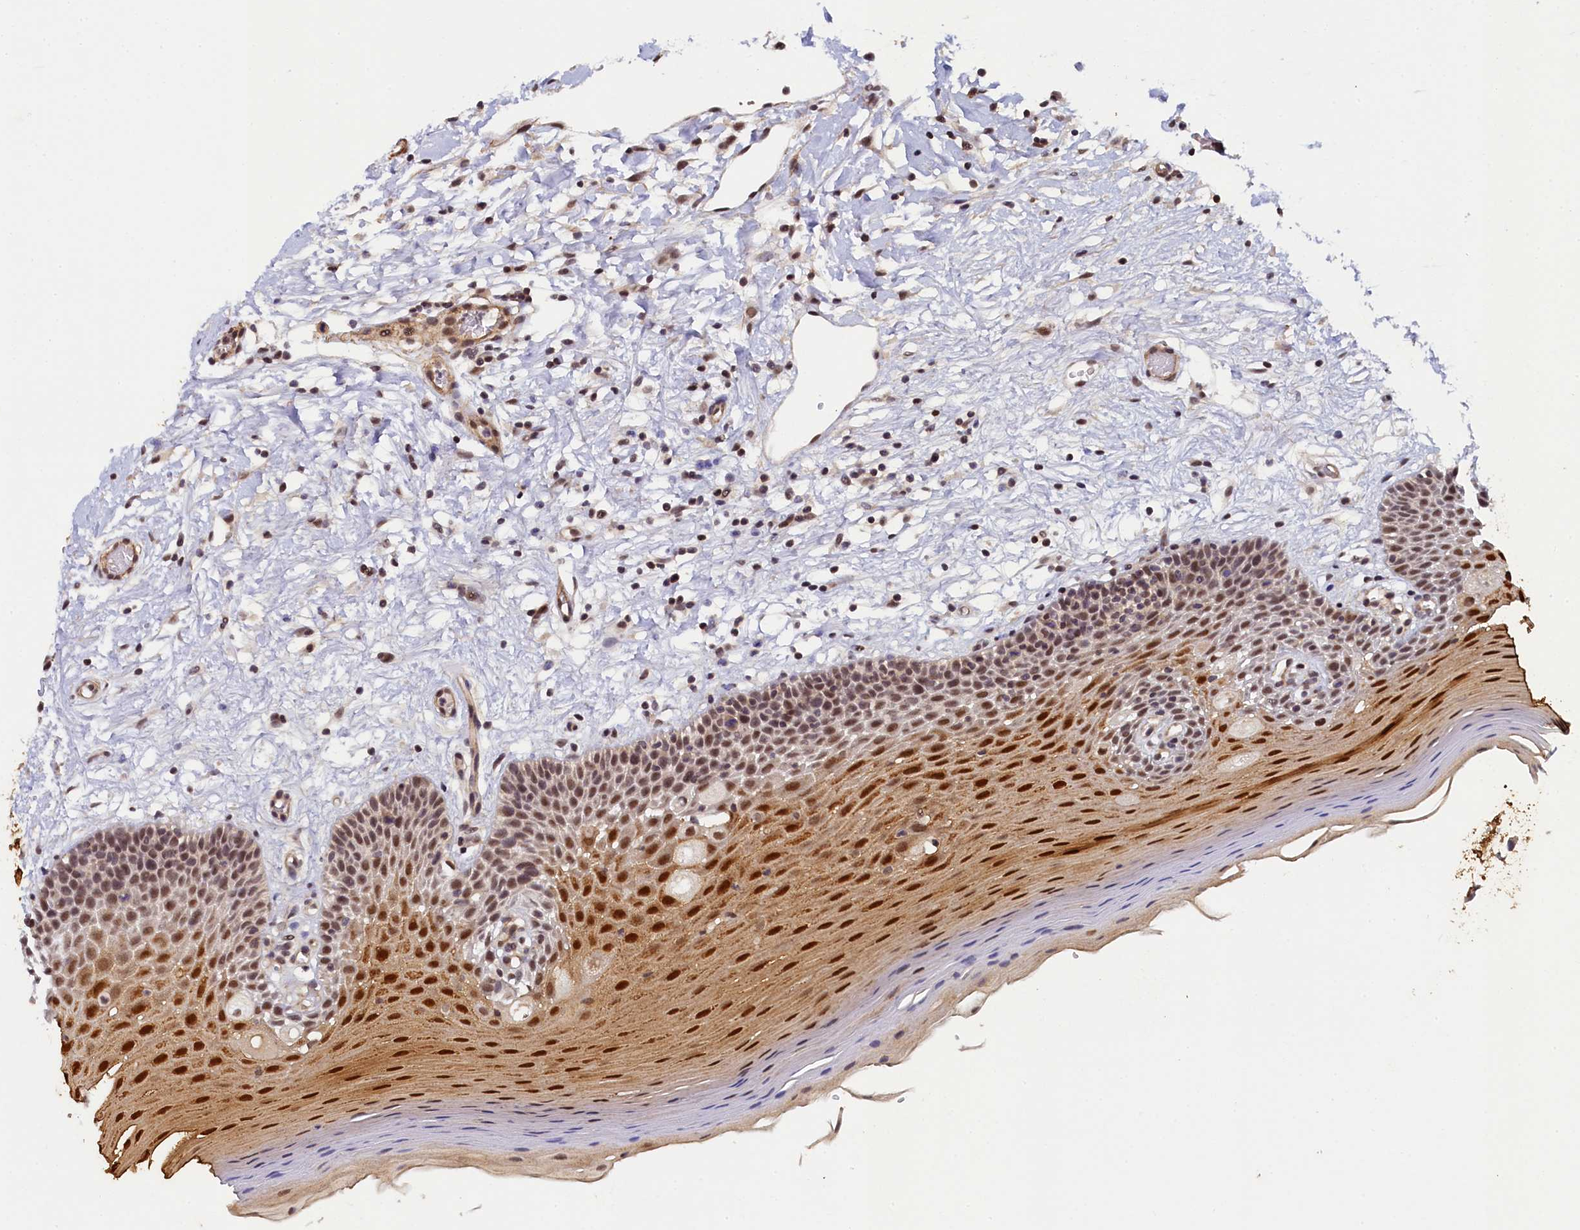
{"staining": {"intensity": "strong", "quantity": ">75%", "location": "cytoplasmic/membranous,nuclear"}, "tissue": "oral mucosa", "cell_type": "Squamous epithelial cells", "image_type": "normal", "snomed": [{"axis": "morphology", "description": "Normal tissue, NOS"}, {"axis": "topography", "description": "Oral tissue"}, {"axis": "topography", "description": "Tounge, NOS"}], "caption": "Oral mucosa was stained to show a protein in brown. There is high levels of strong cytoplasmic/membranous,nuclear staining in about >75% of squamous epithelial cells.", "gene": "INTS14", "patient": {"sex": "male", "age": 47}}